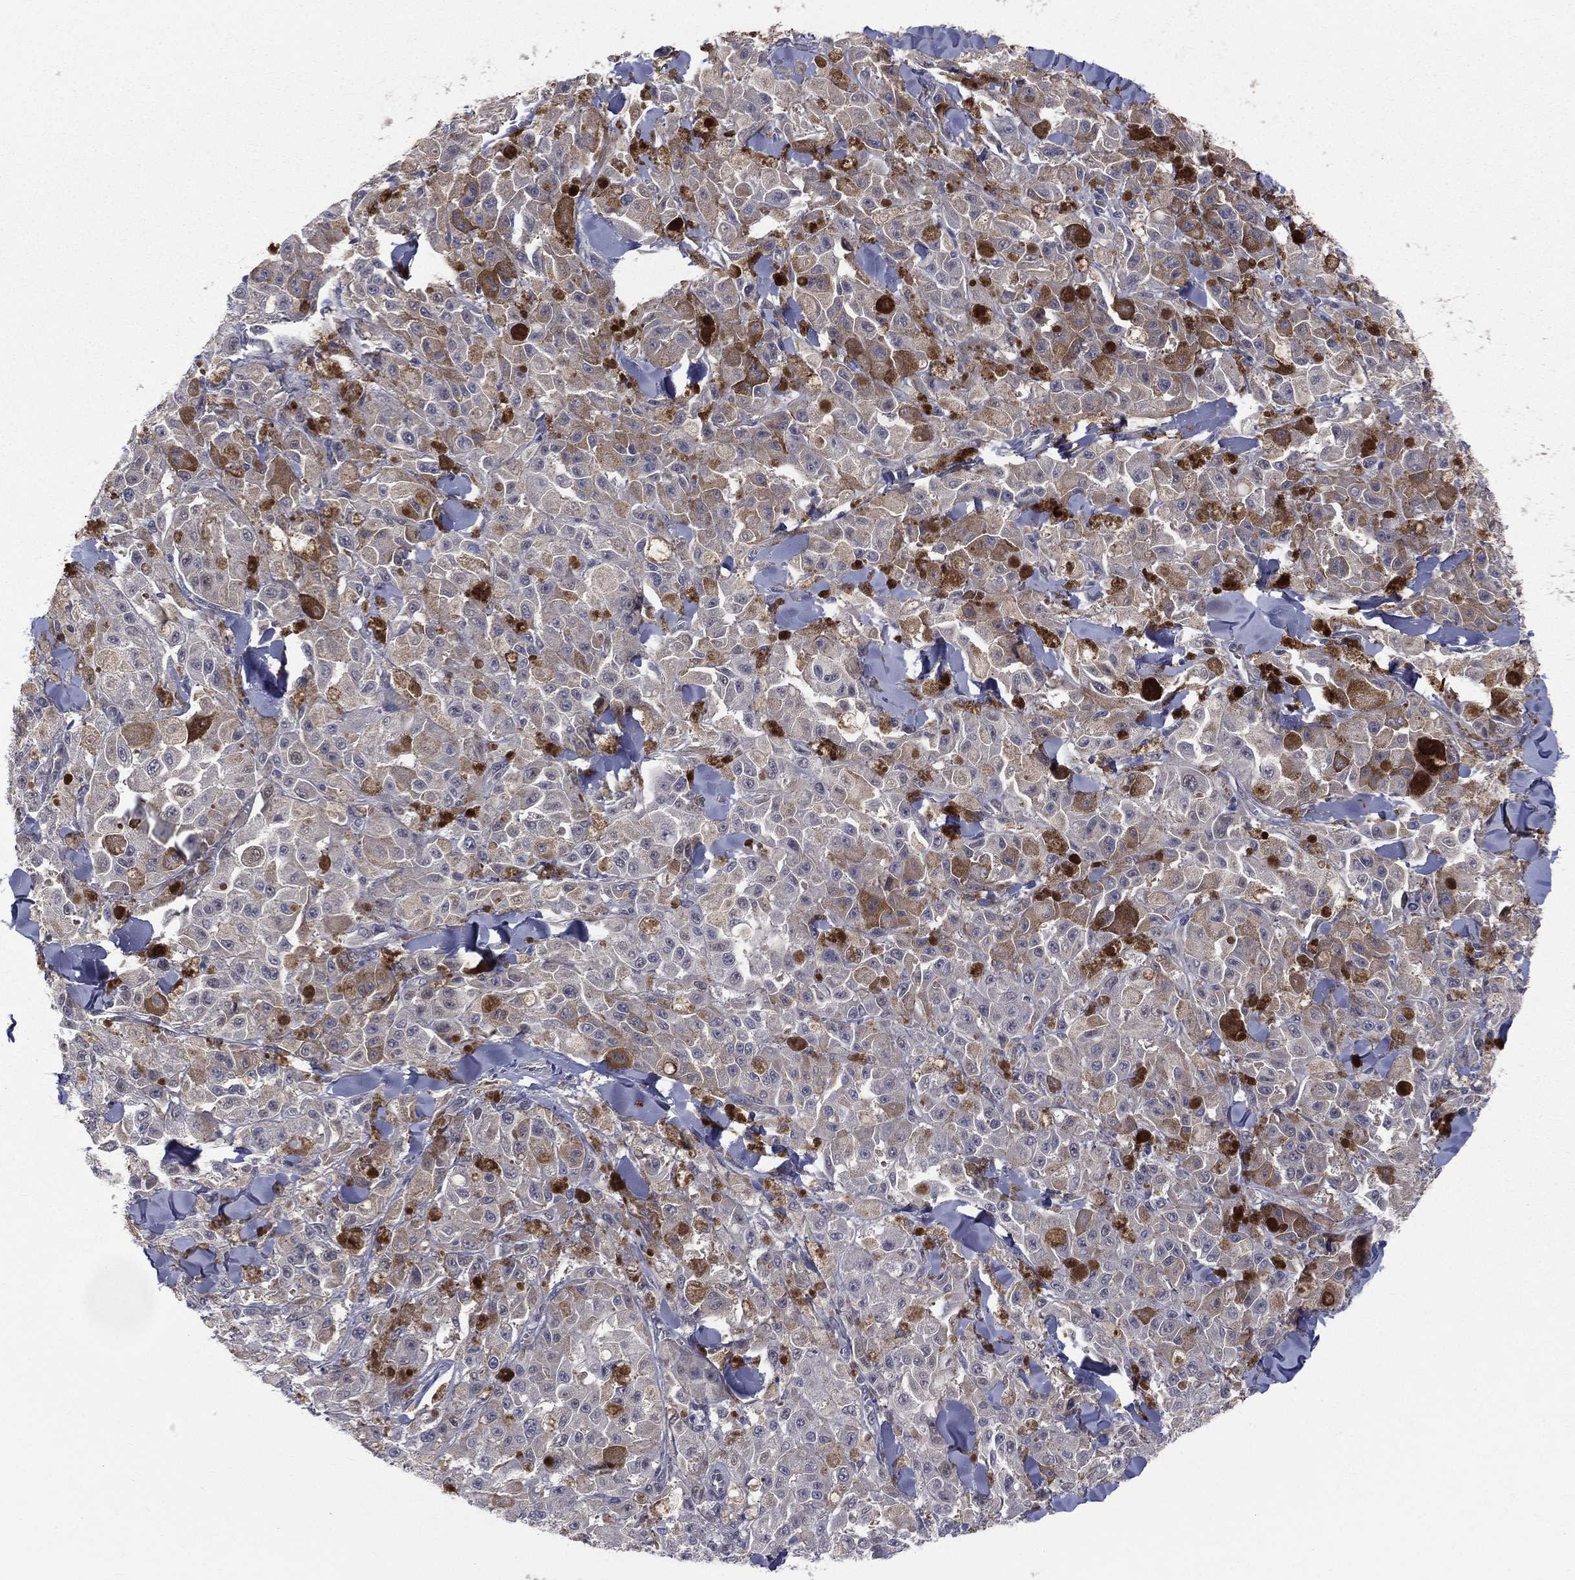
{"staining": {"intensity": "weak", "quantity": "25%-75%", "location": "cytoplasmic/membranous"}, "tissue": "melanoma", "cell_type": "Tumor cells", "image_type": "cancer", "snomed": [{"axis": "morphology", "description": "Malignant melanoma, NOS"}, {"axis": "topography", "description": "Skin"}], "caption": "A photomicrograph of malignant melanoma stained for a protein shows weak cytoplasmic/membranous brown staining in tumor cells. (DAB = brown stain, brightfield microscopy at high magnification).", "gene": "DLG4", "patient": {"sex": "female", "age": 58}}